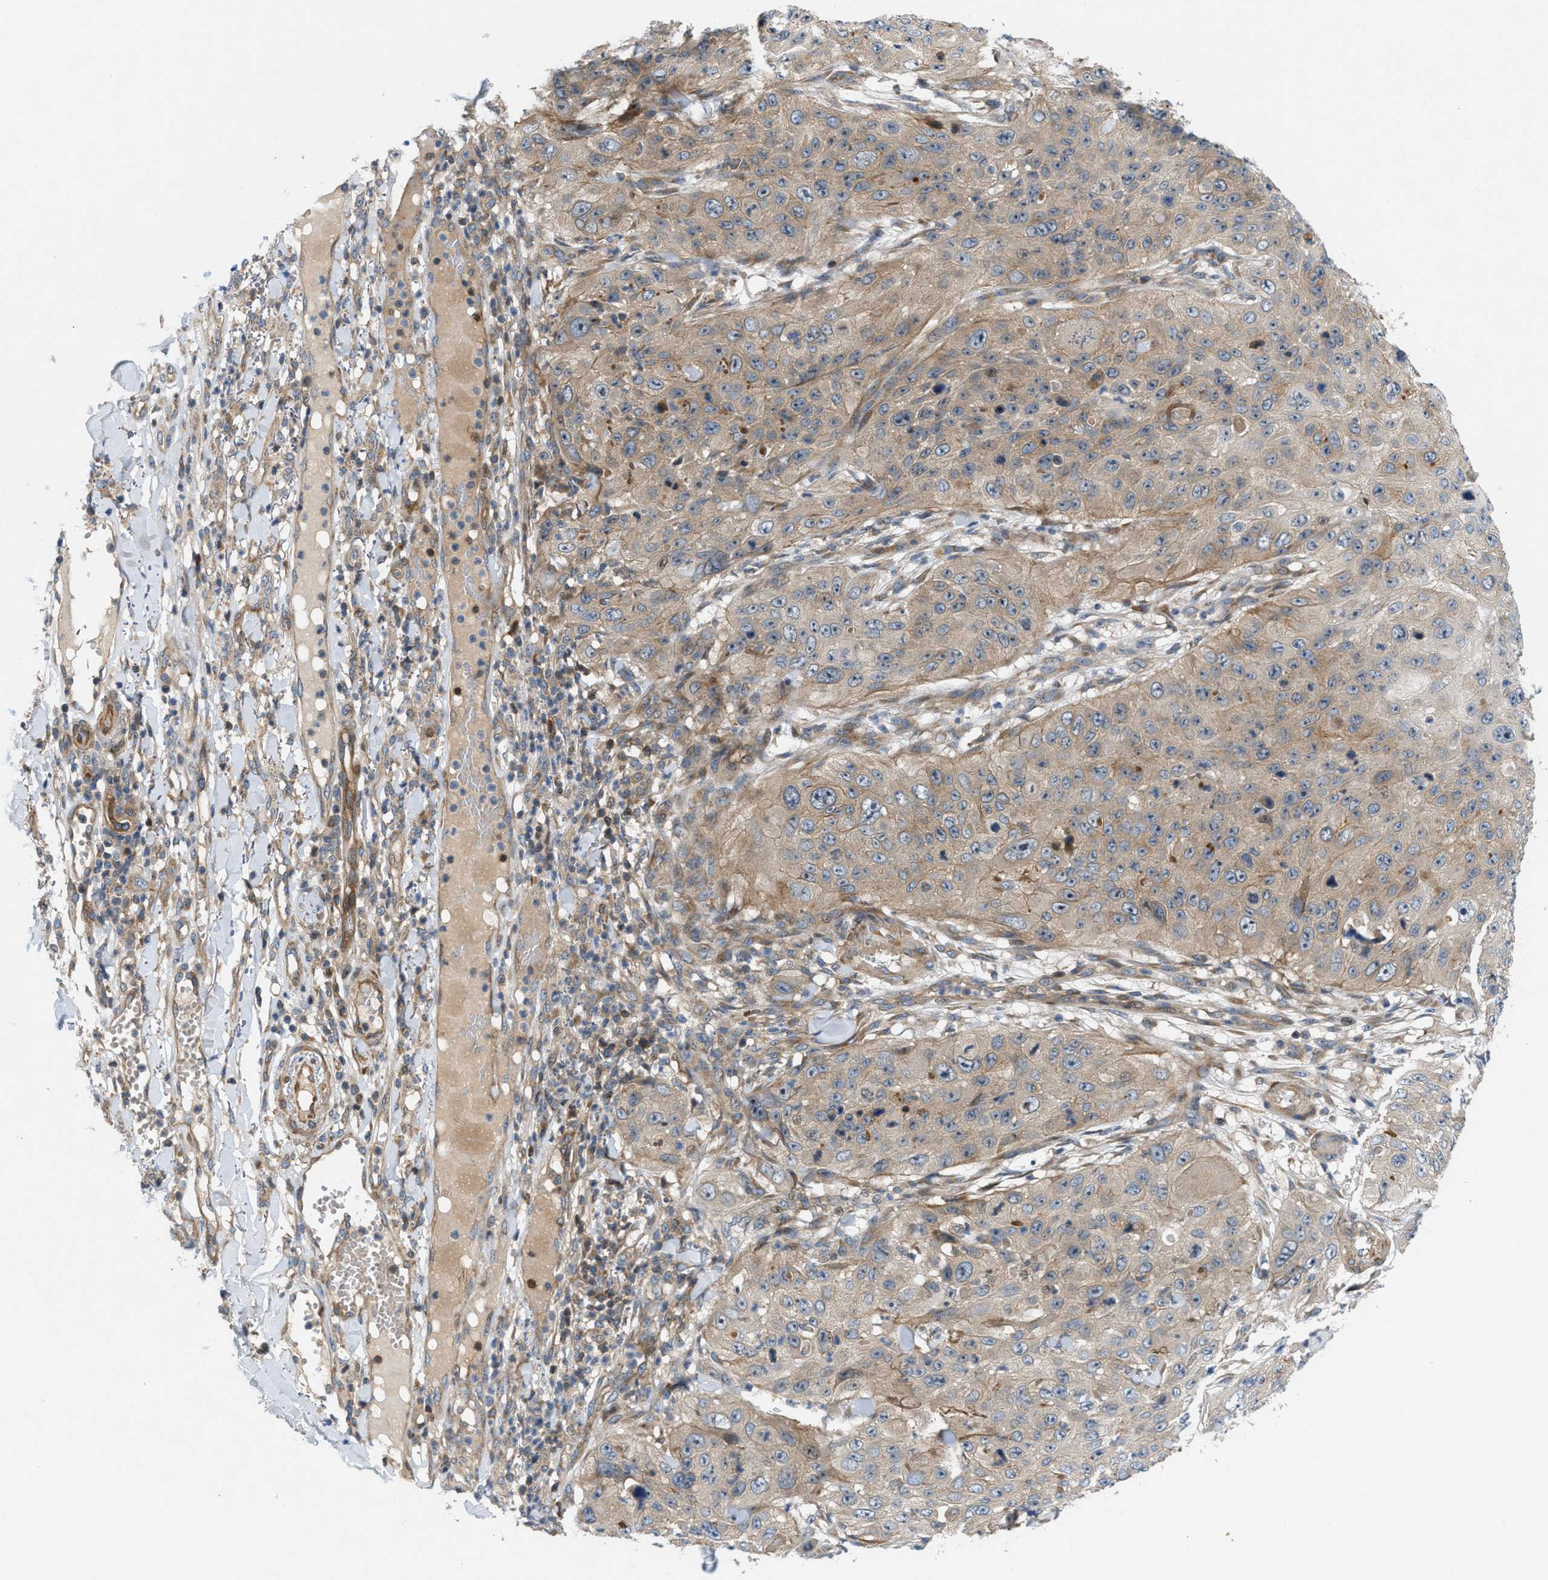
{"staining": {"intensity": "weak", "quantity": ">75%", "location": "cytoplasmic/membranous,nuclear"}, "tissue": "skin cancer", "cell_type": "Tumor cells", "image_type": "cancer", "snomed": [{"axis": "morphology", "description": "Squamous cell carcinoma, NOS"}, {"axis": "topography", "description": "Skin"}], "caption": "Immunohistochemistry photomicrograph of skin cancer (squamous cell carcinoma) stained for a protein (brown), which exhibits low levels of weak cytoplasmic/membranous and nuclear positivity in about >75% of tumor cells.", "gene": "CYB5D1", "patient": {"sex": "female", "age": 80}}